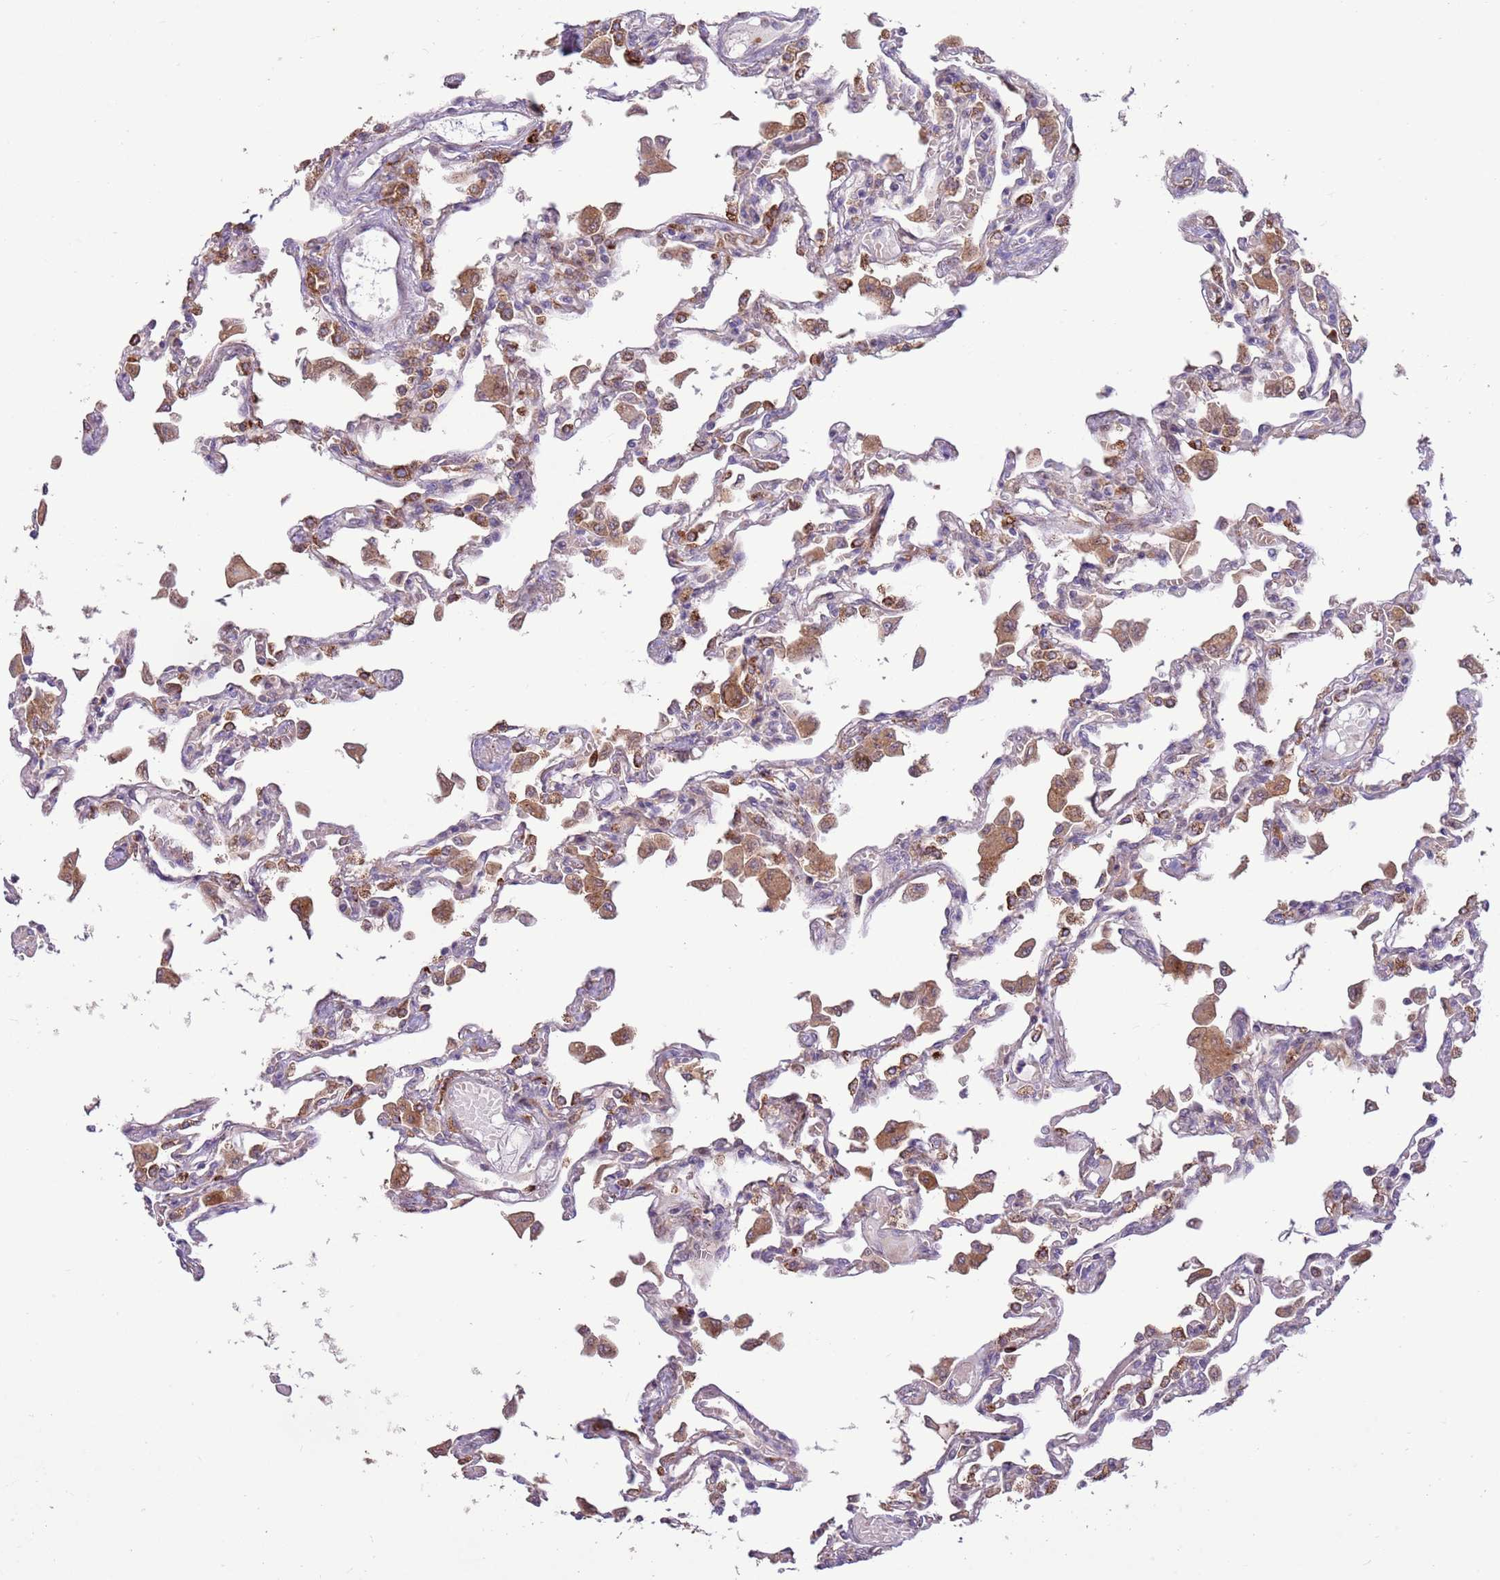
{"staining": {"intensity": "weak", "quantity": "25%-75%", "location": "cytoplasmic/membranous"}, "tissue": "lung", "cell_type": "Alveolar cells", "image_type": "normal", "snomed": [{"axis": "morphology", "description": "Normal tissue, NOS"}, {"axis": "topography", "description": "Bronchus"}, {"axis": "topography", "description": "Lung"}], "caption": "The immunohistochemical stain highlights weak cytoplasmic/membranous staining in alveolar cells of benign lung.", "gene": "LGI4", "patient": {"sex": "female", "age": 49}}